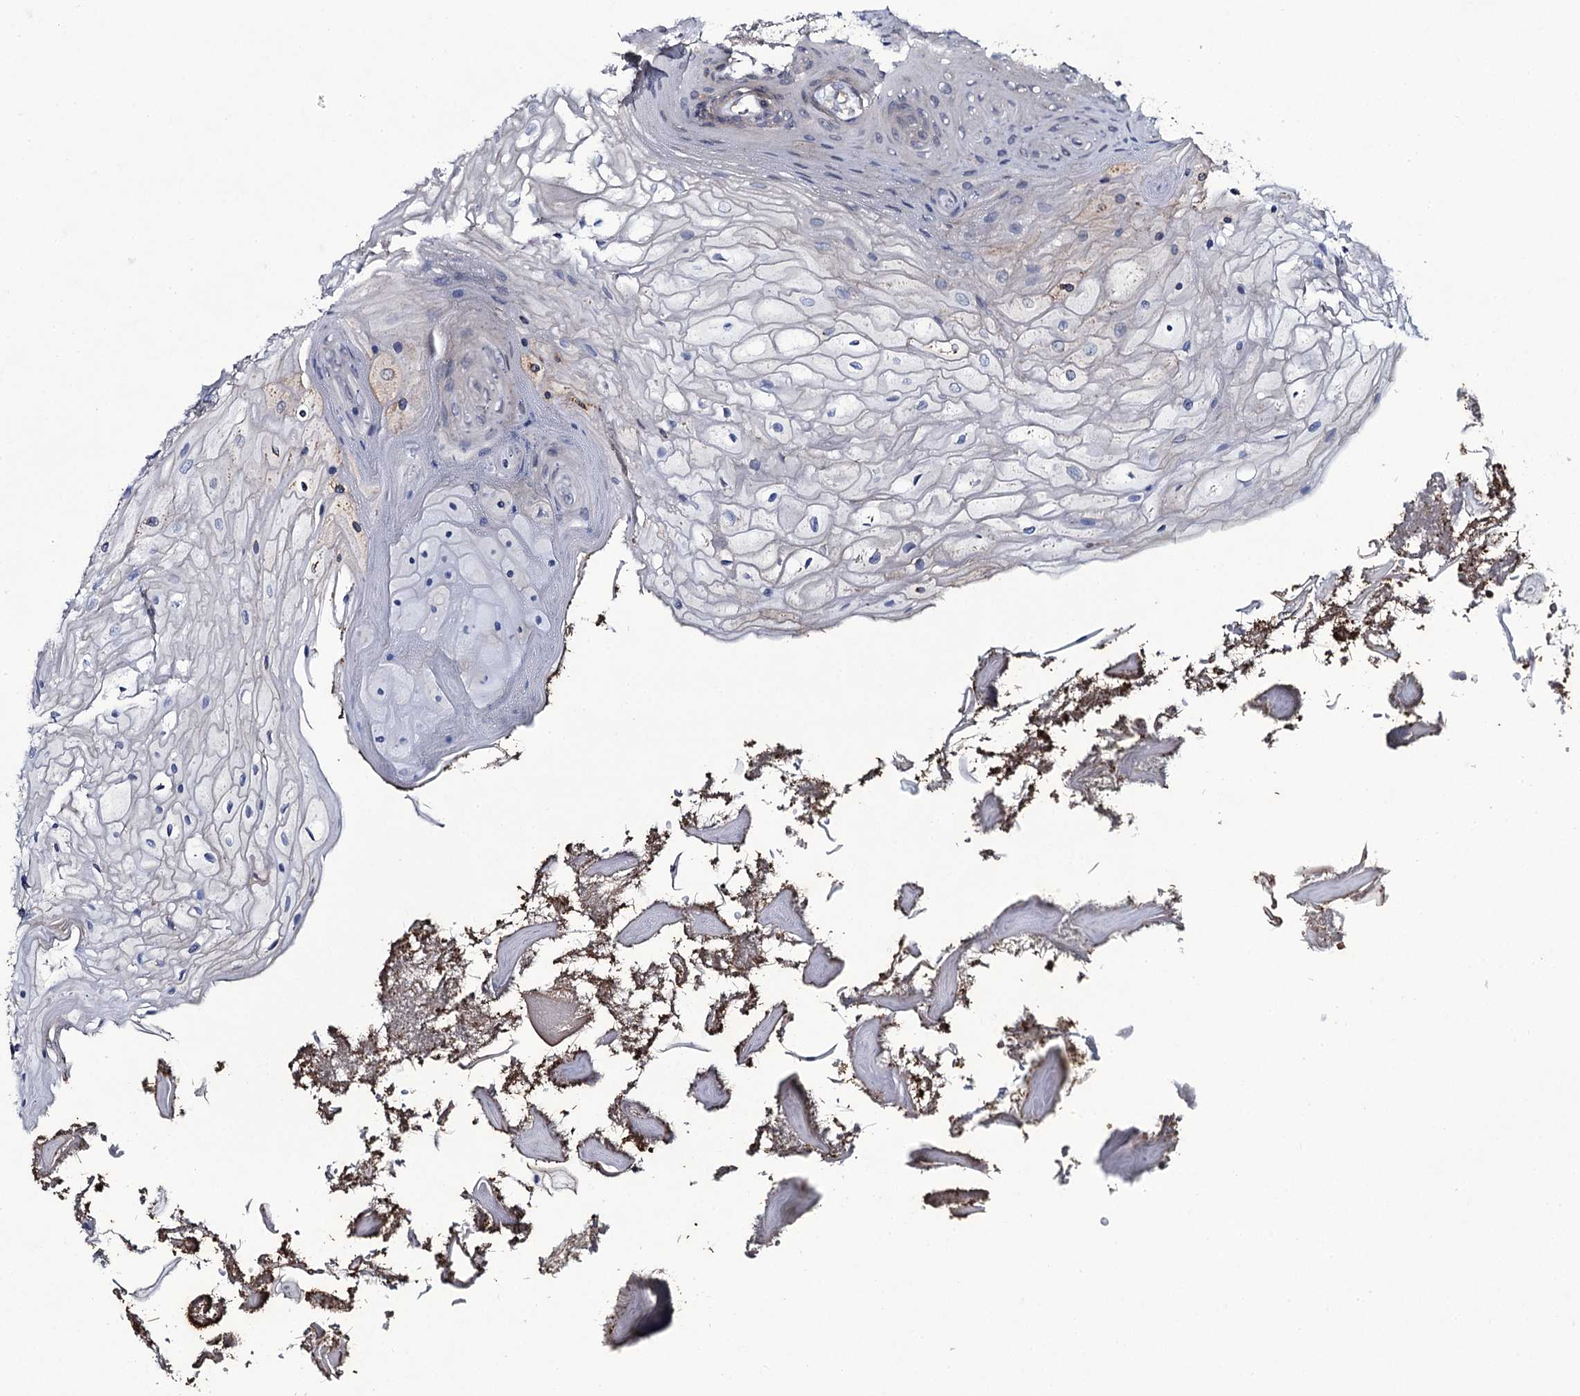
{"staining": {"intensity": "negative", "quantity": "none", "location": "none"}, "tissue": "oral mucosa", "cell_type": "Squamous epithelial cells", "image_type": "normal", "snomed": [{"axis": "morphology", "description": "Normal tissue, NOS"}, {"axis": "topography", "description": "Oral tissue"}], "caption": "The micrograph demonstrates no significant expression in squamous epithelial cells of oral mucosa. The staining was performed using DAB to visualize the protein expression in brown, while the nuclei were stained in blue with hematoxylin (Magnification: 20x).", "gene": "SNAP23", "patient": {"sex": "female", "age": 80}}